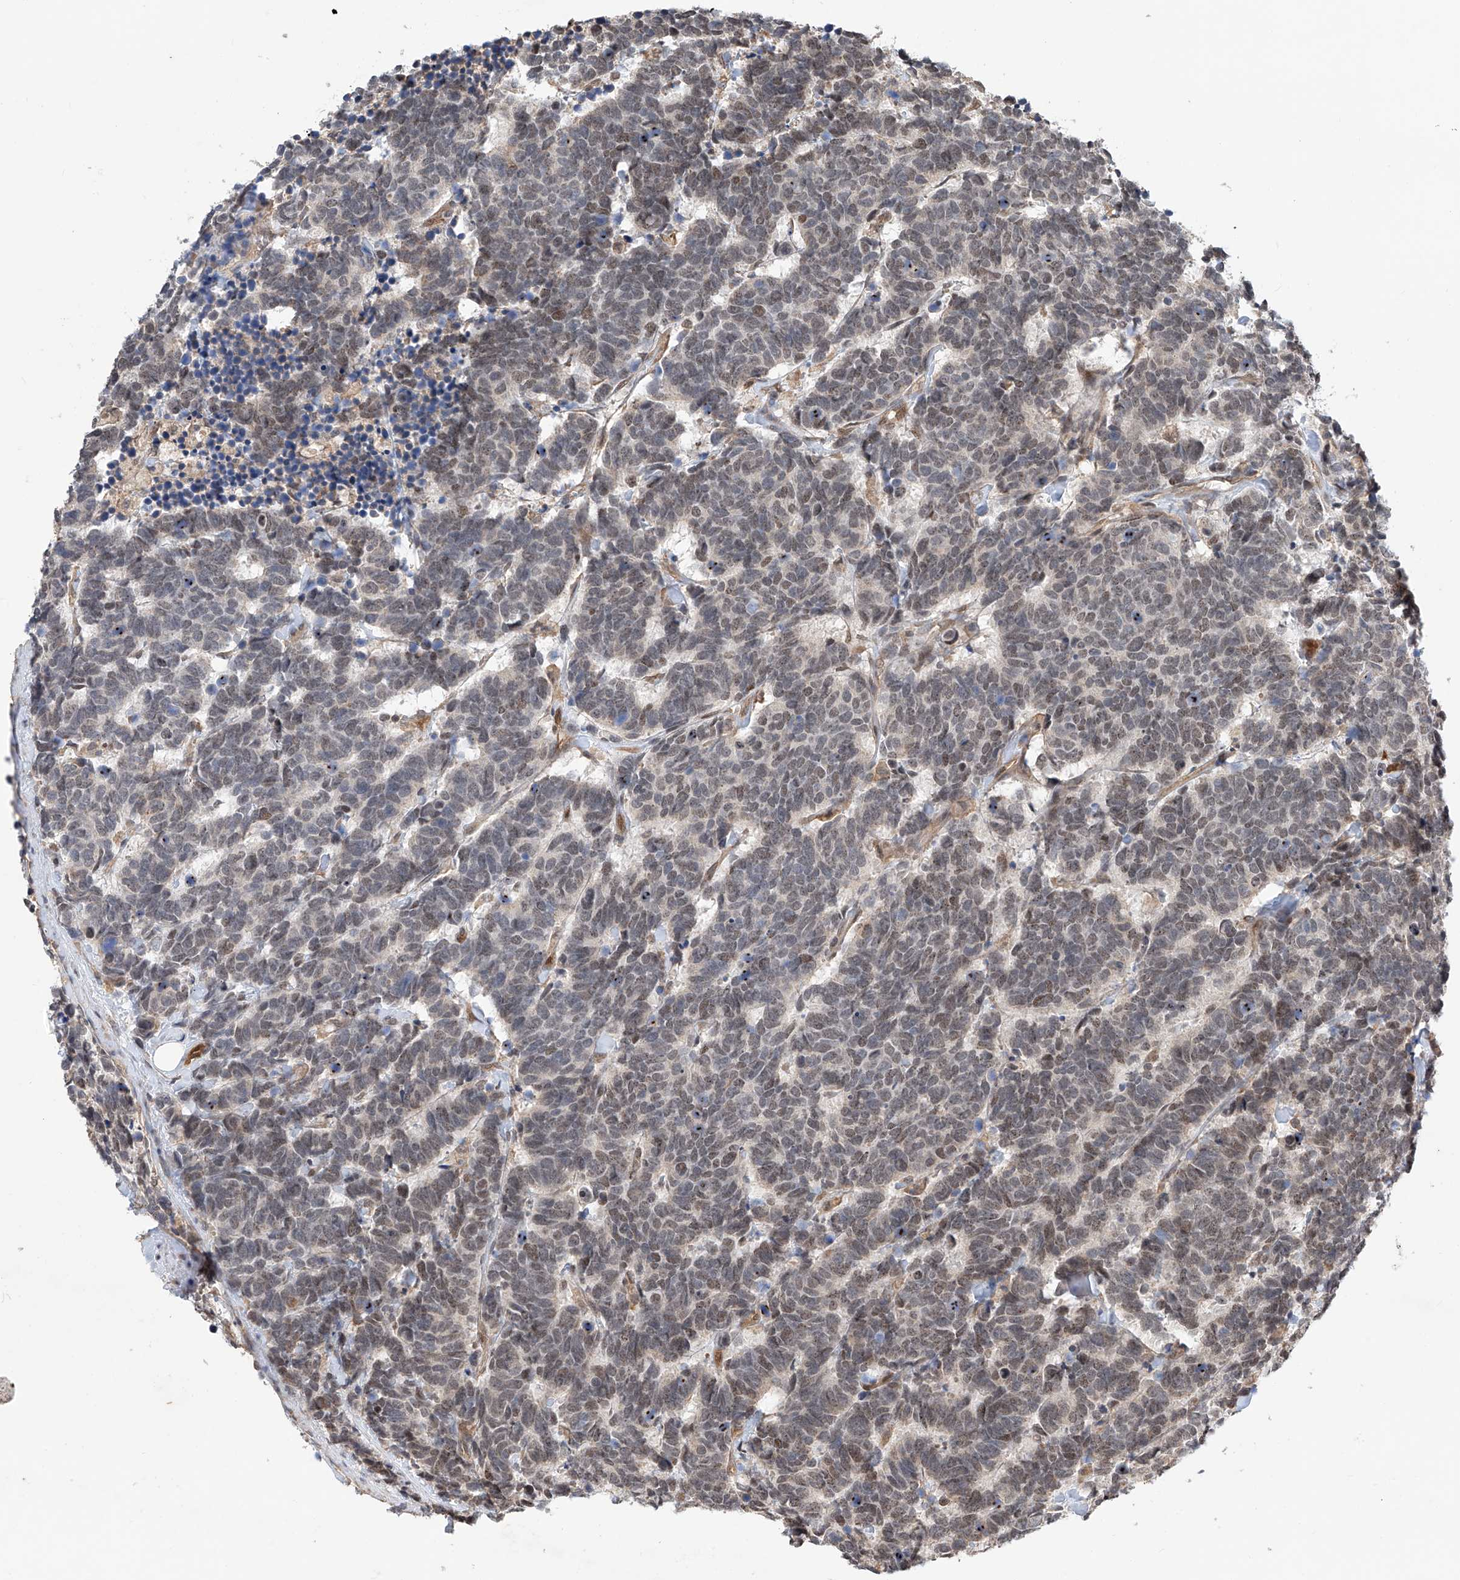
{"staining": {"intensity": "weak", "quantity": "<25%", "location": "nuclear"}, "tissue": "carcinoid", "cell_type": "Tumor cells", "image_type": "cancer", "snomed": [{"axis": "morphology", "description": "Carcinoma, NOS"}, {"axis": "morphology", "description": "Carcinoid, malignant, NOS"}, {"axis": "topography", "description": "Urinary bladder"}], "caption": "Tumor cells show no significant expression in carcinoma.", "gene": "RILPL2", "patient": {"sex": "male", "age": 57}}